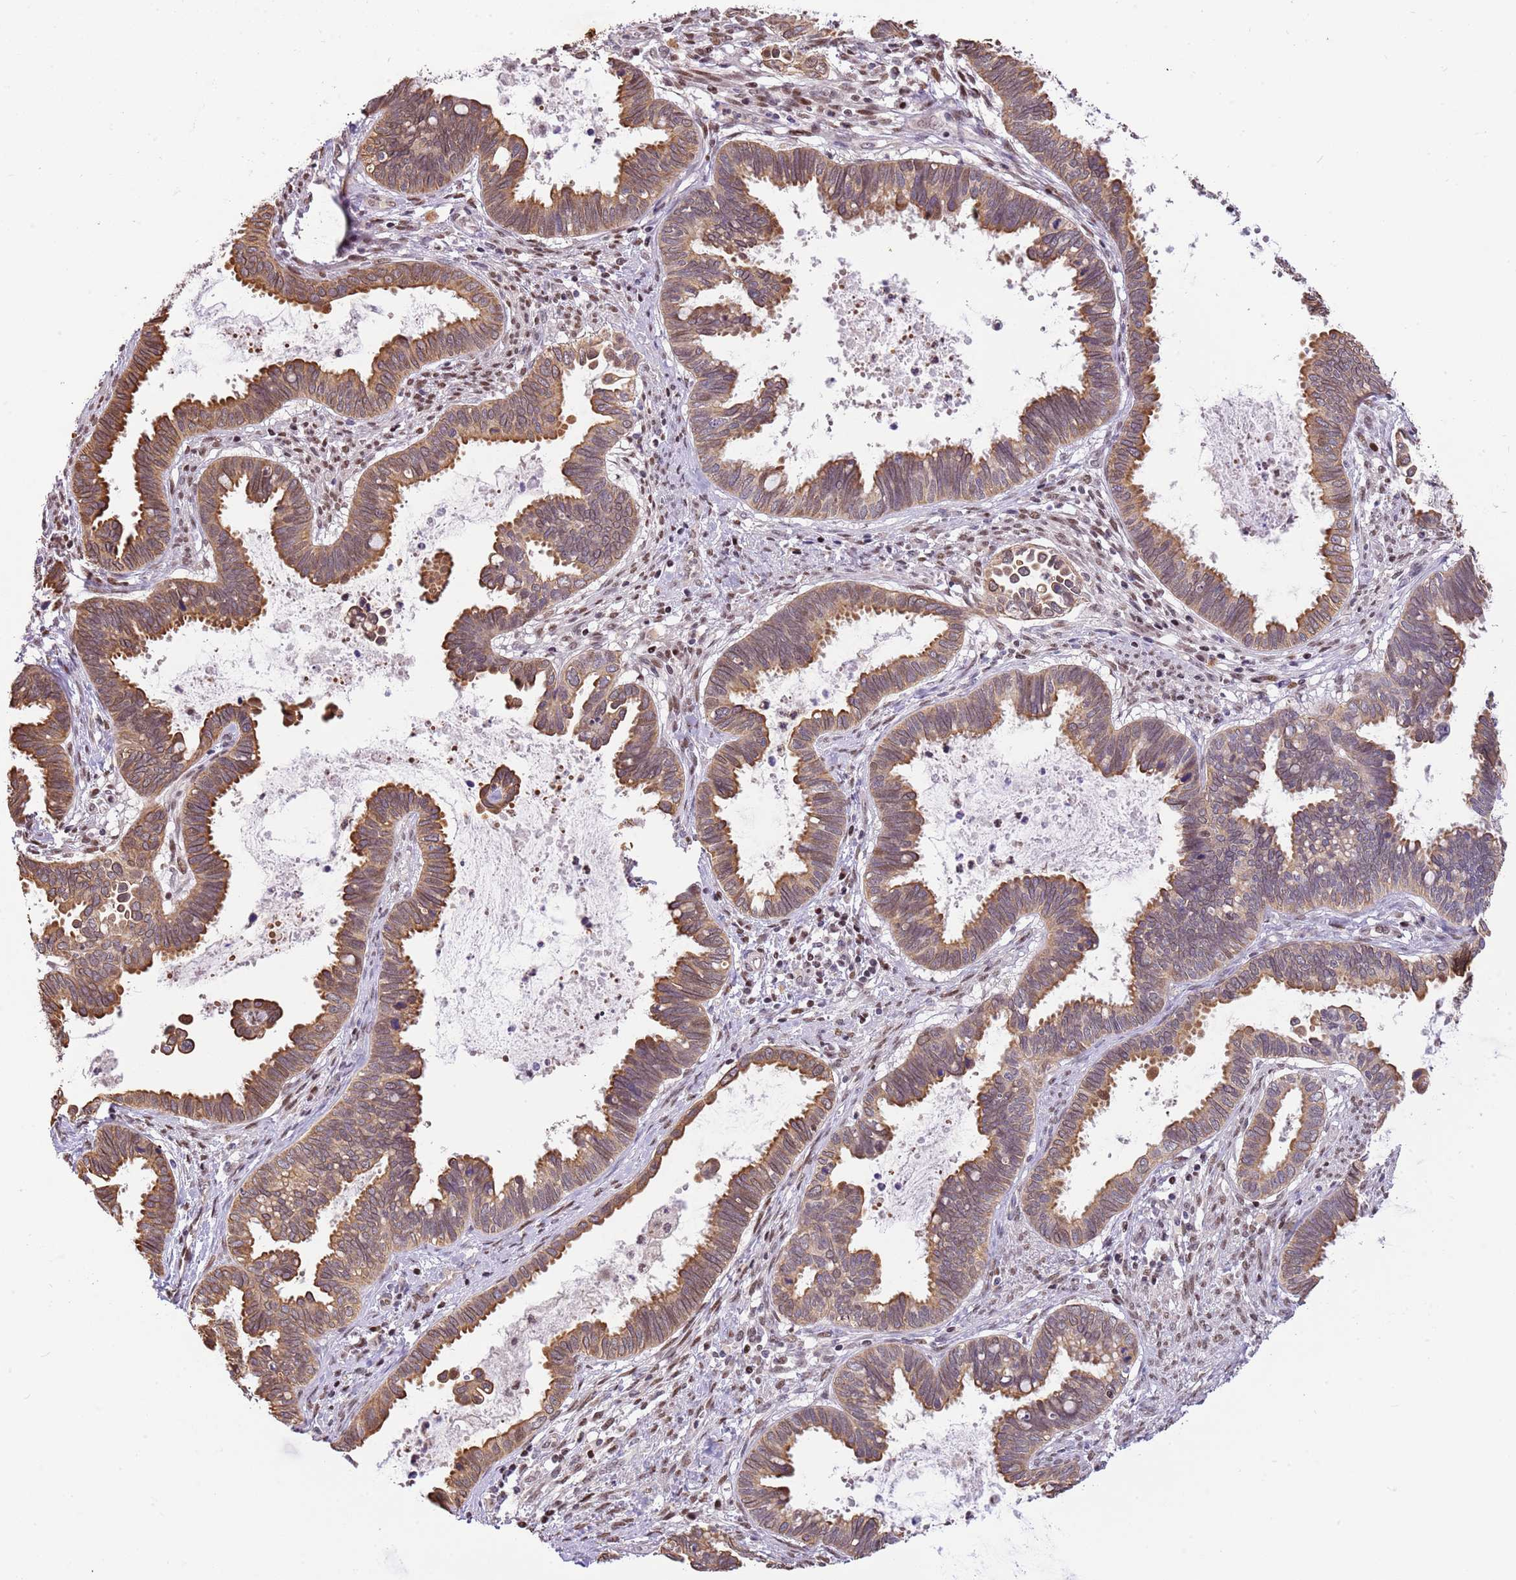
{"staining": {"intensity": "moderate", "quantity": ">75%", "location": "cytoplasmic/membranous,nuclear"}, "tissue": "cervical cancer", "cell_type": "Tumor cells", "image_type": "cancer", "snomed": [{"axis": "morphology", "description": "Adenocarcinoma, NOS"}, {"axis": "topography", "description": "Cervix"}], "caption": "The immunohistochemical stain shows moderate cytoplasmic/membranous and nuclear staining in tumor cells of cervical cancer (adenocarcinoma) tissue.", "gene": "RFK", "patient": {"sex": "female", "age": 37}}